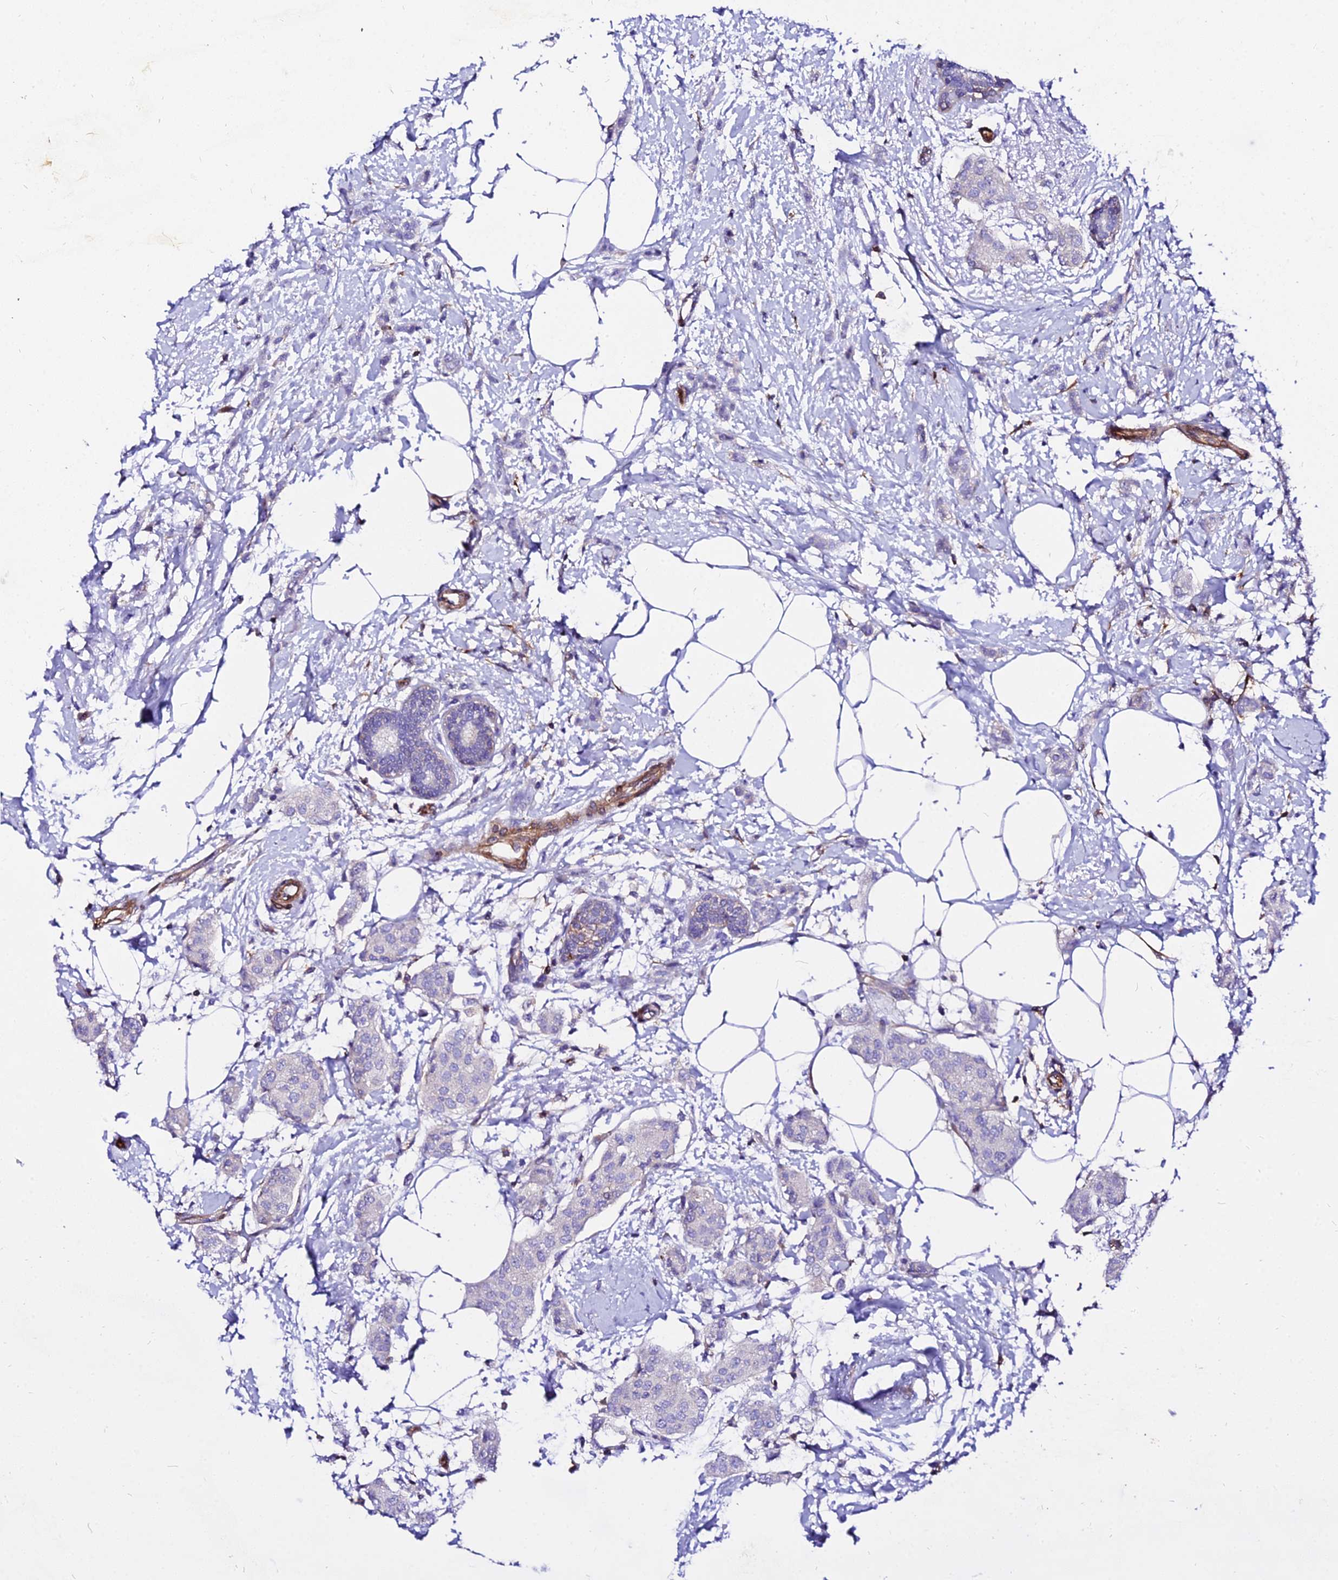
{"staining": {"intensity": "negative", "quantity": "none", "location": "none"}, "tissue": "breast cancer", "cell_type": "Tumor cells", "image_type": "cancer", "snomed": [{"axis": "morphology", "description": "Duct carcinoma"}, {"axis": "topography", "description": "Breast"}], "caption": "Tumor cells are negative for protein expression in human invasive ductal carcinoma (breast).", "gene": "CSRP1", "patient": {"sex": "female", "age": 72}}